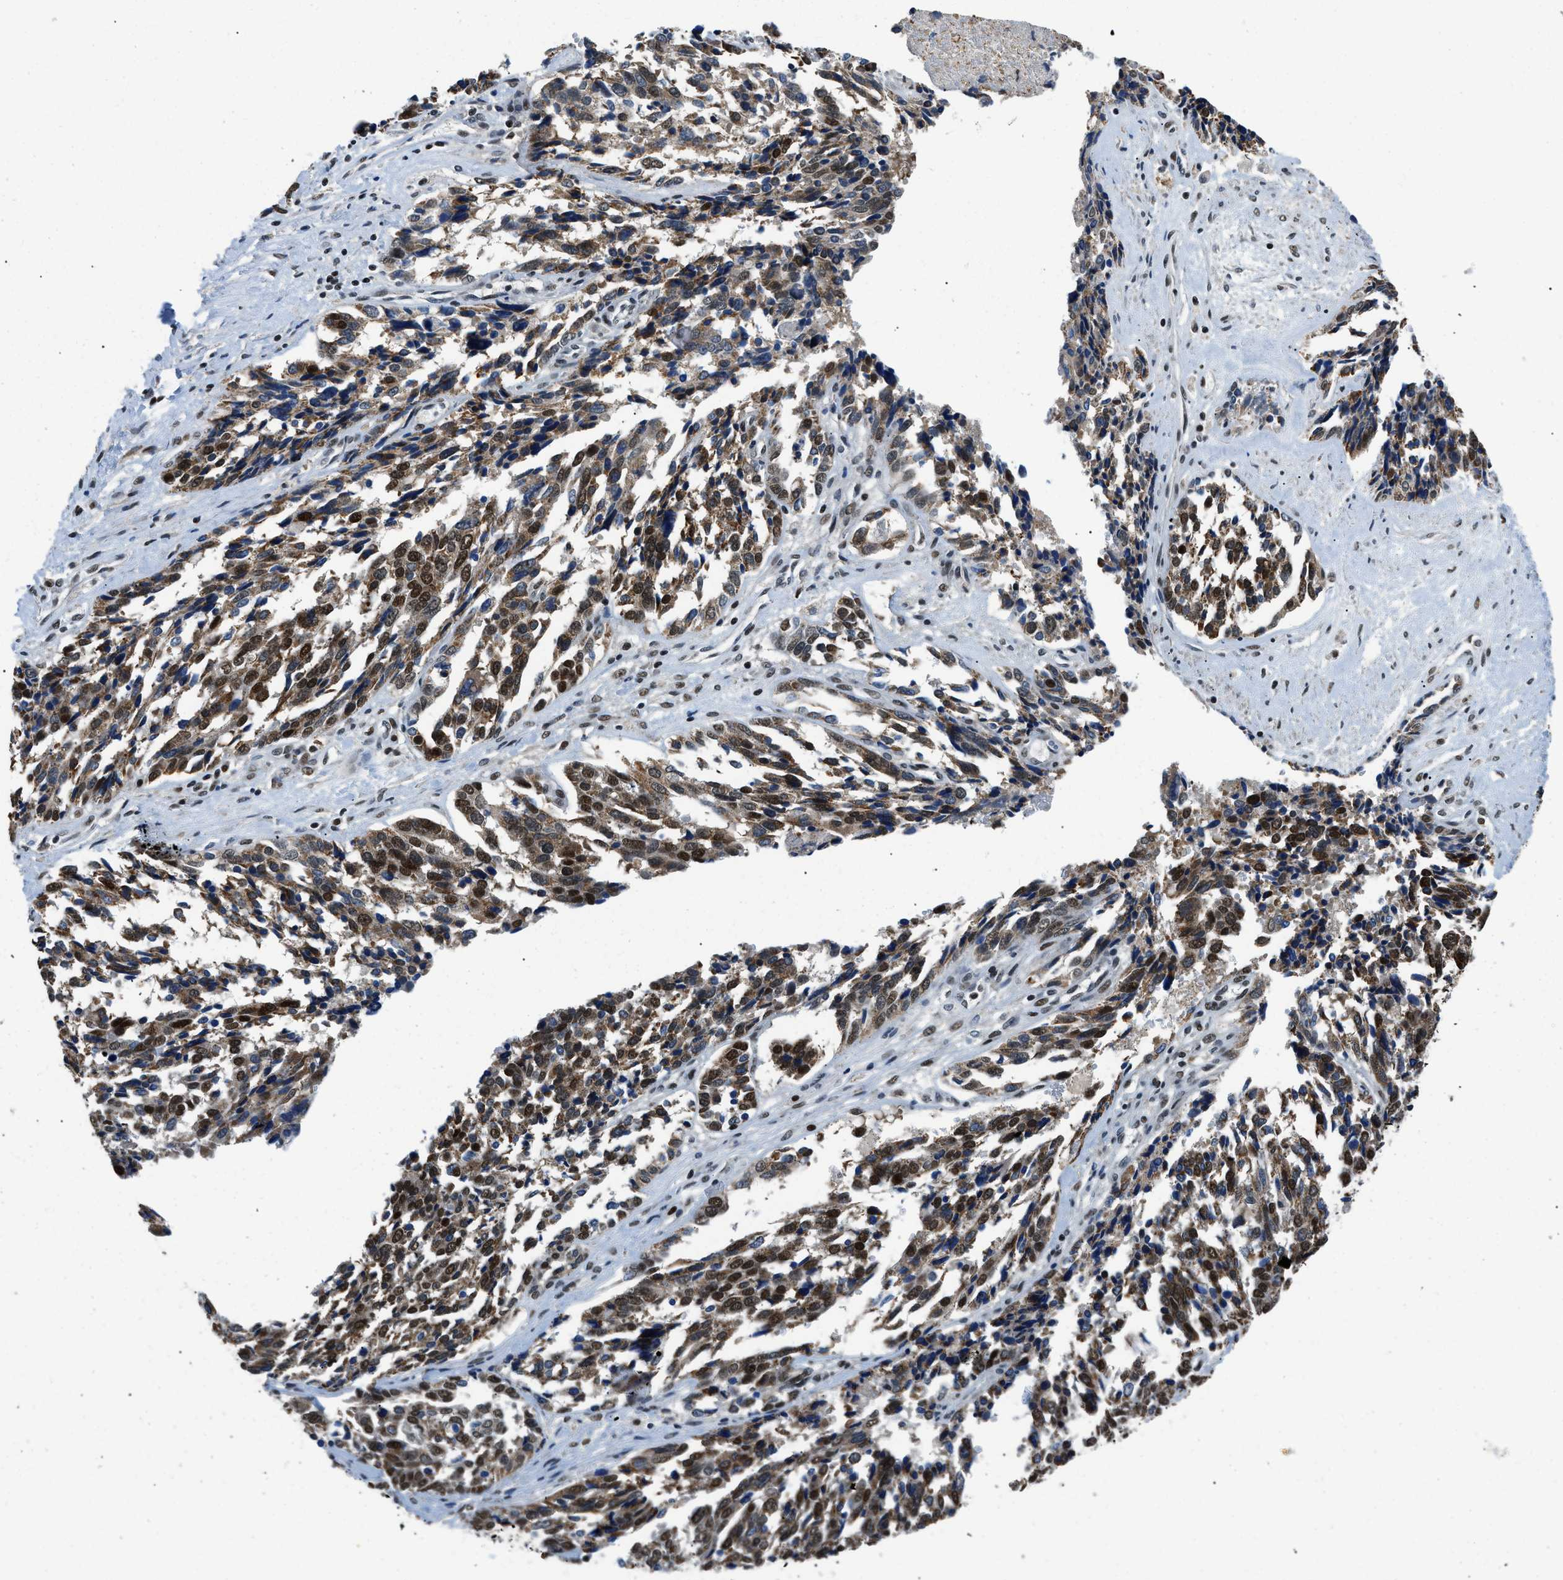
{"staining": {"intensity": "strong", "quantity": "25%-75%", "location": "nuclear"}, "tissue": "ovarian cancer", "cell_type": "Tumor cells", "image_type": "cancer", "snomed": [{"axis": "morphology", "description": "Cystadenocarcinoma, serous, NOS"}, {"axis": "topography", "description": "Ovary"}], "caption": "Immunohistochemistry (DAB (3,3'-diaminobenzidine)) staining of human ovarian cancer exhibits strong nuclear protein positivity in approximately 25%-75% of tumor cells.", "gene": "KDM3B", "patient": {"sex": "female", "age": 44}}